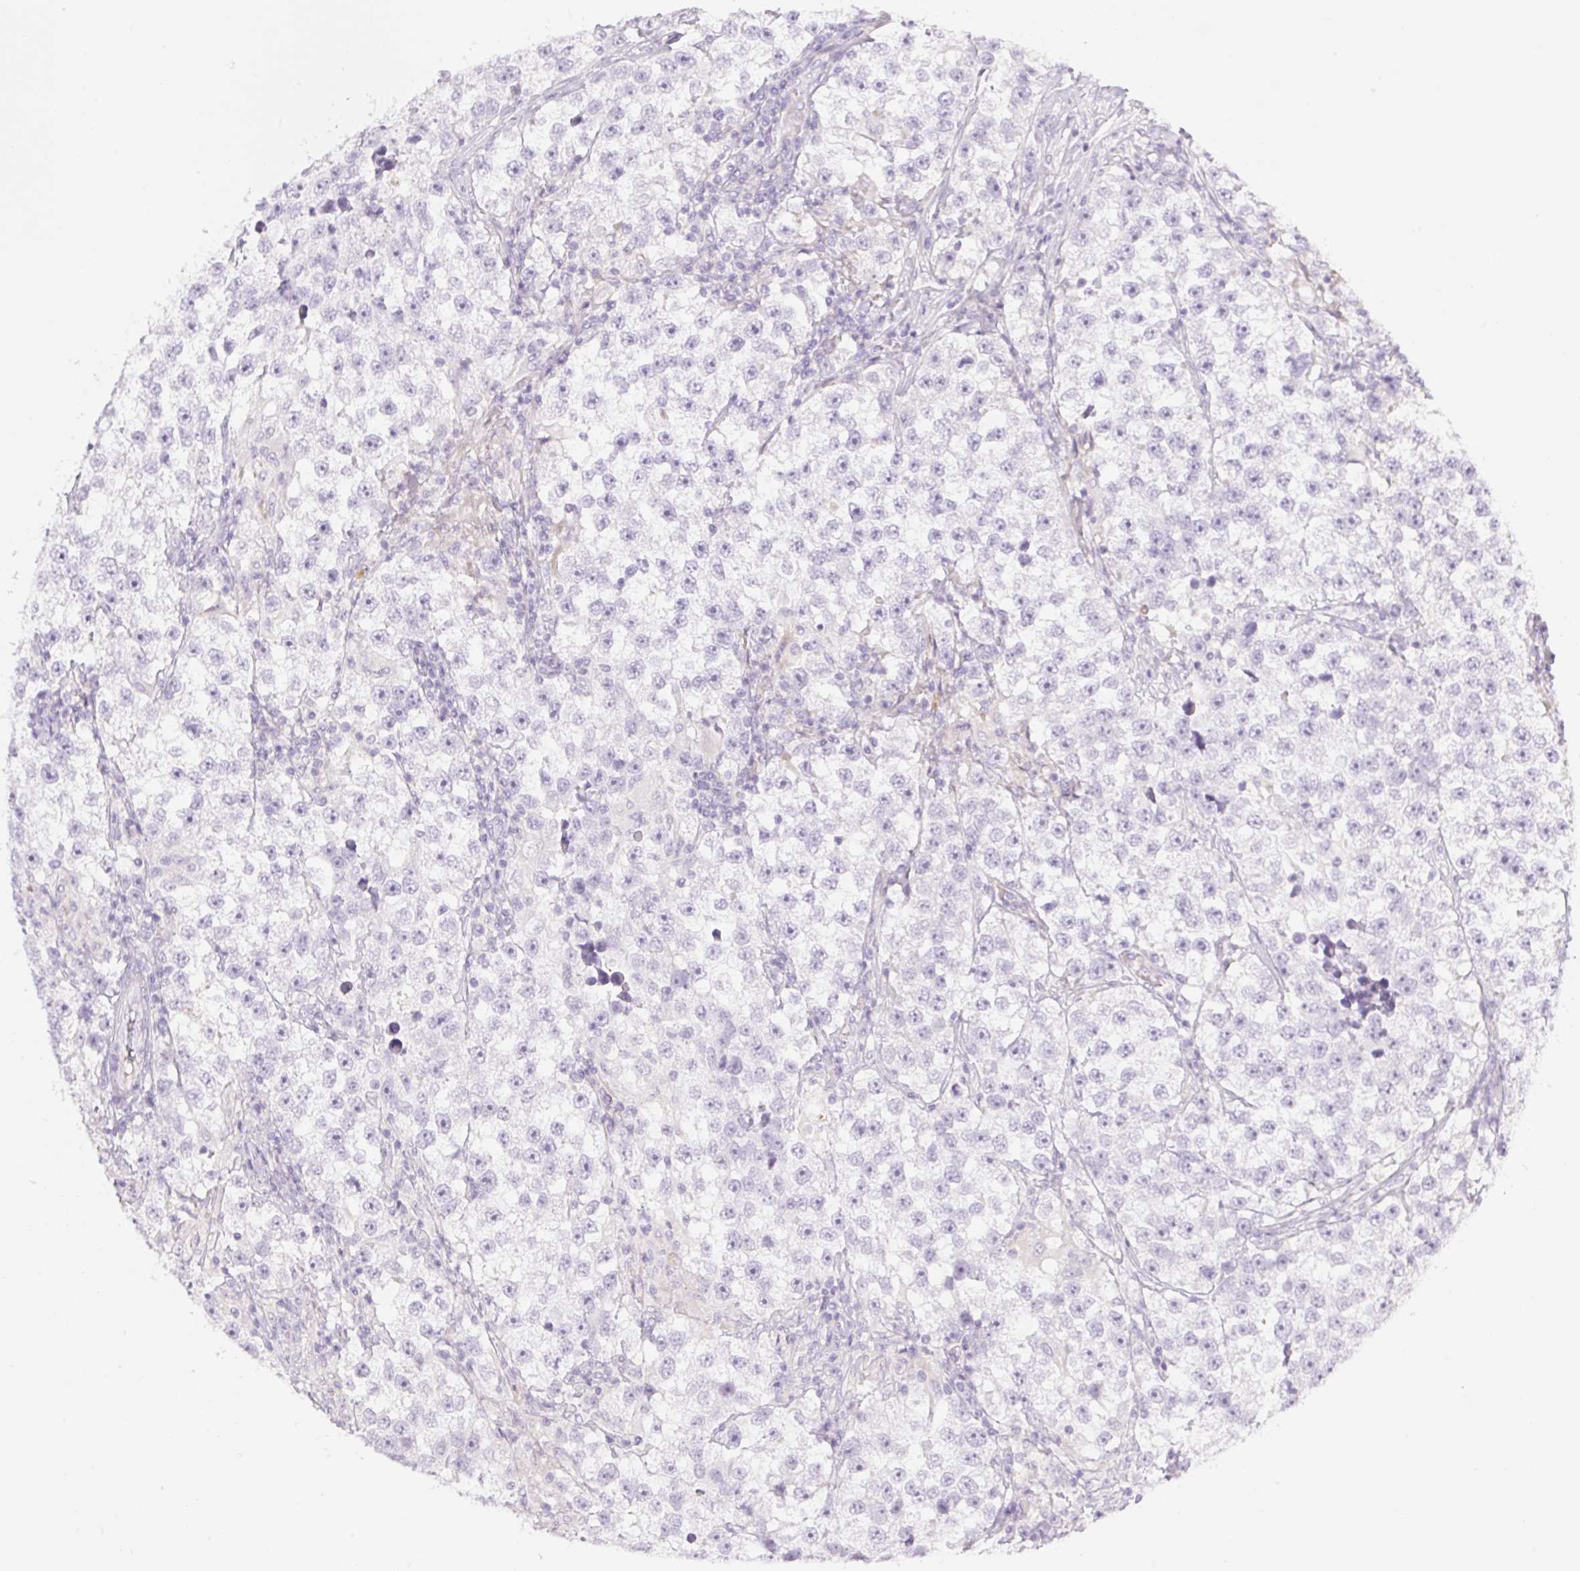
{"staining": {"intensity": "negative", "quantity": "none", "location": "none"}, "tissue": "testis cancer", "cell_type": "Tumor cells", "image_type": "cancer", "snomed": [{"axis": "morphology", "description": "Seminoma, NOS"}, {"axis": "topography", "description": "Testis"}], "caption": "This is an IHC photomicrograph of human testis cancer (seminoma). There is no expression in tumor cells.", "gene": "MIA2", "patient": {"sex": "male", "age": 46}}